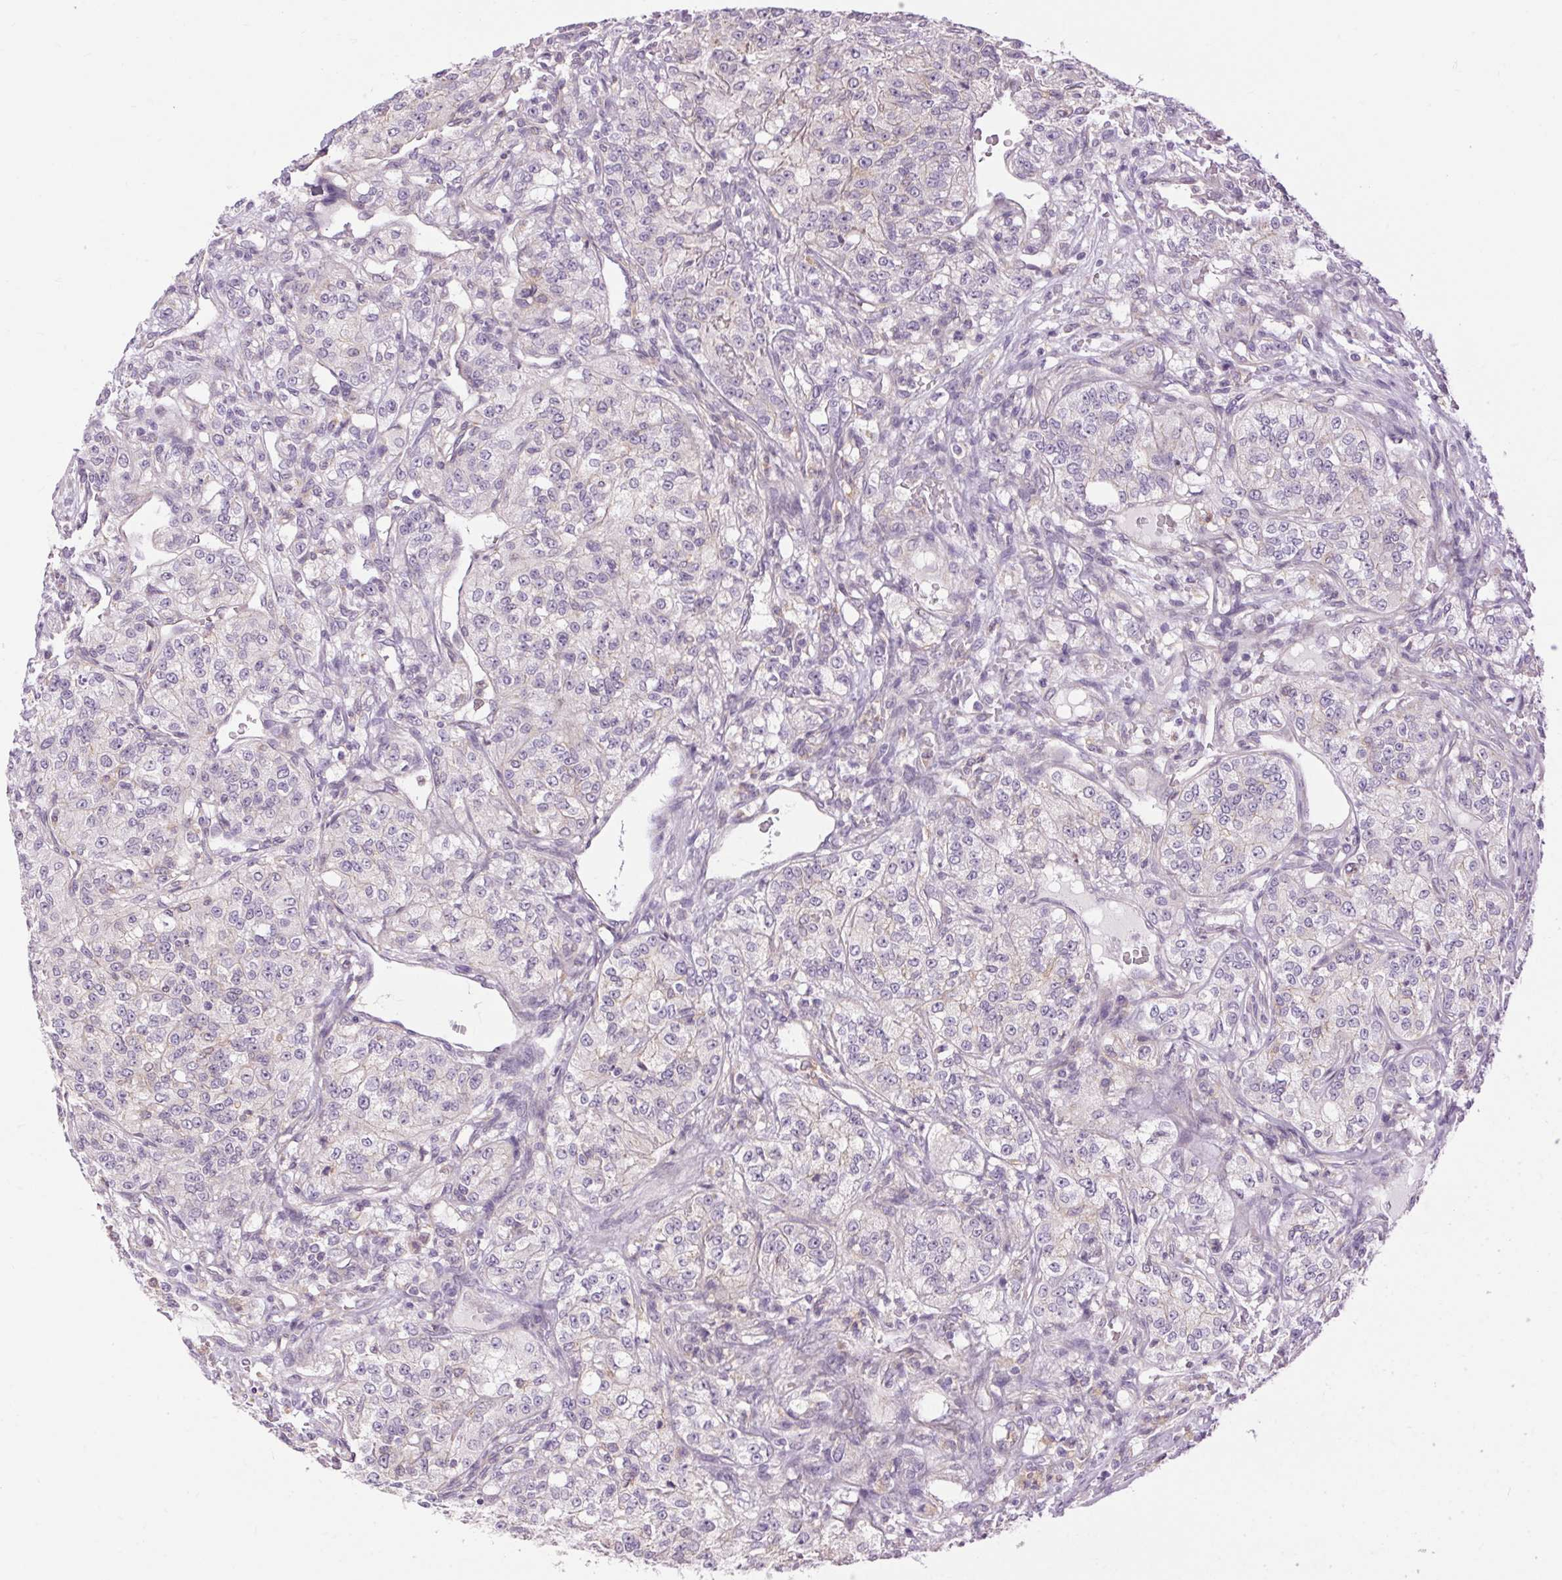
{"staining": {"intensity": "negative", "quantity": "none", "location": "none"}, "tissue": "renal cancer", "cell_type": "Tumor cells", "image_type": "cancer", "snomed": [{"axis": "morphology", "description": "Adenocarcinoma, NOS"}, {"axis": "topography", "description": "Kidney"}], "caption": "Image shows no significant protein expression in tumor cells of adenocarcinoma (renal).", "gene": "TM6SF1", "patient": {"sex": "female", "age": 63}}